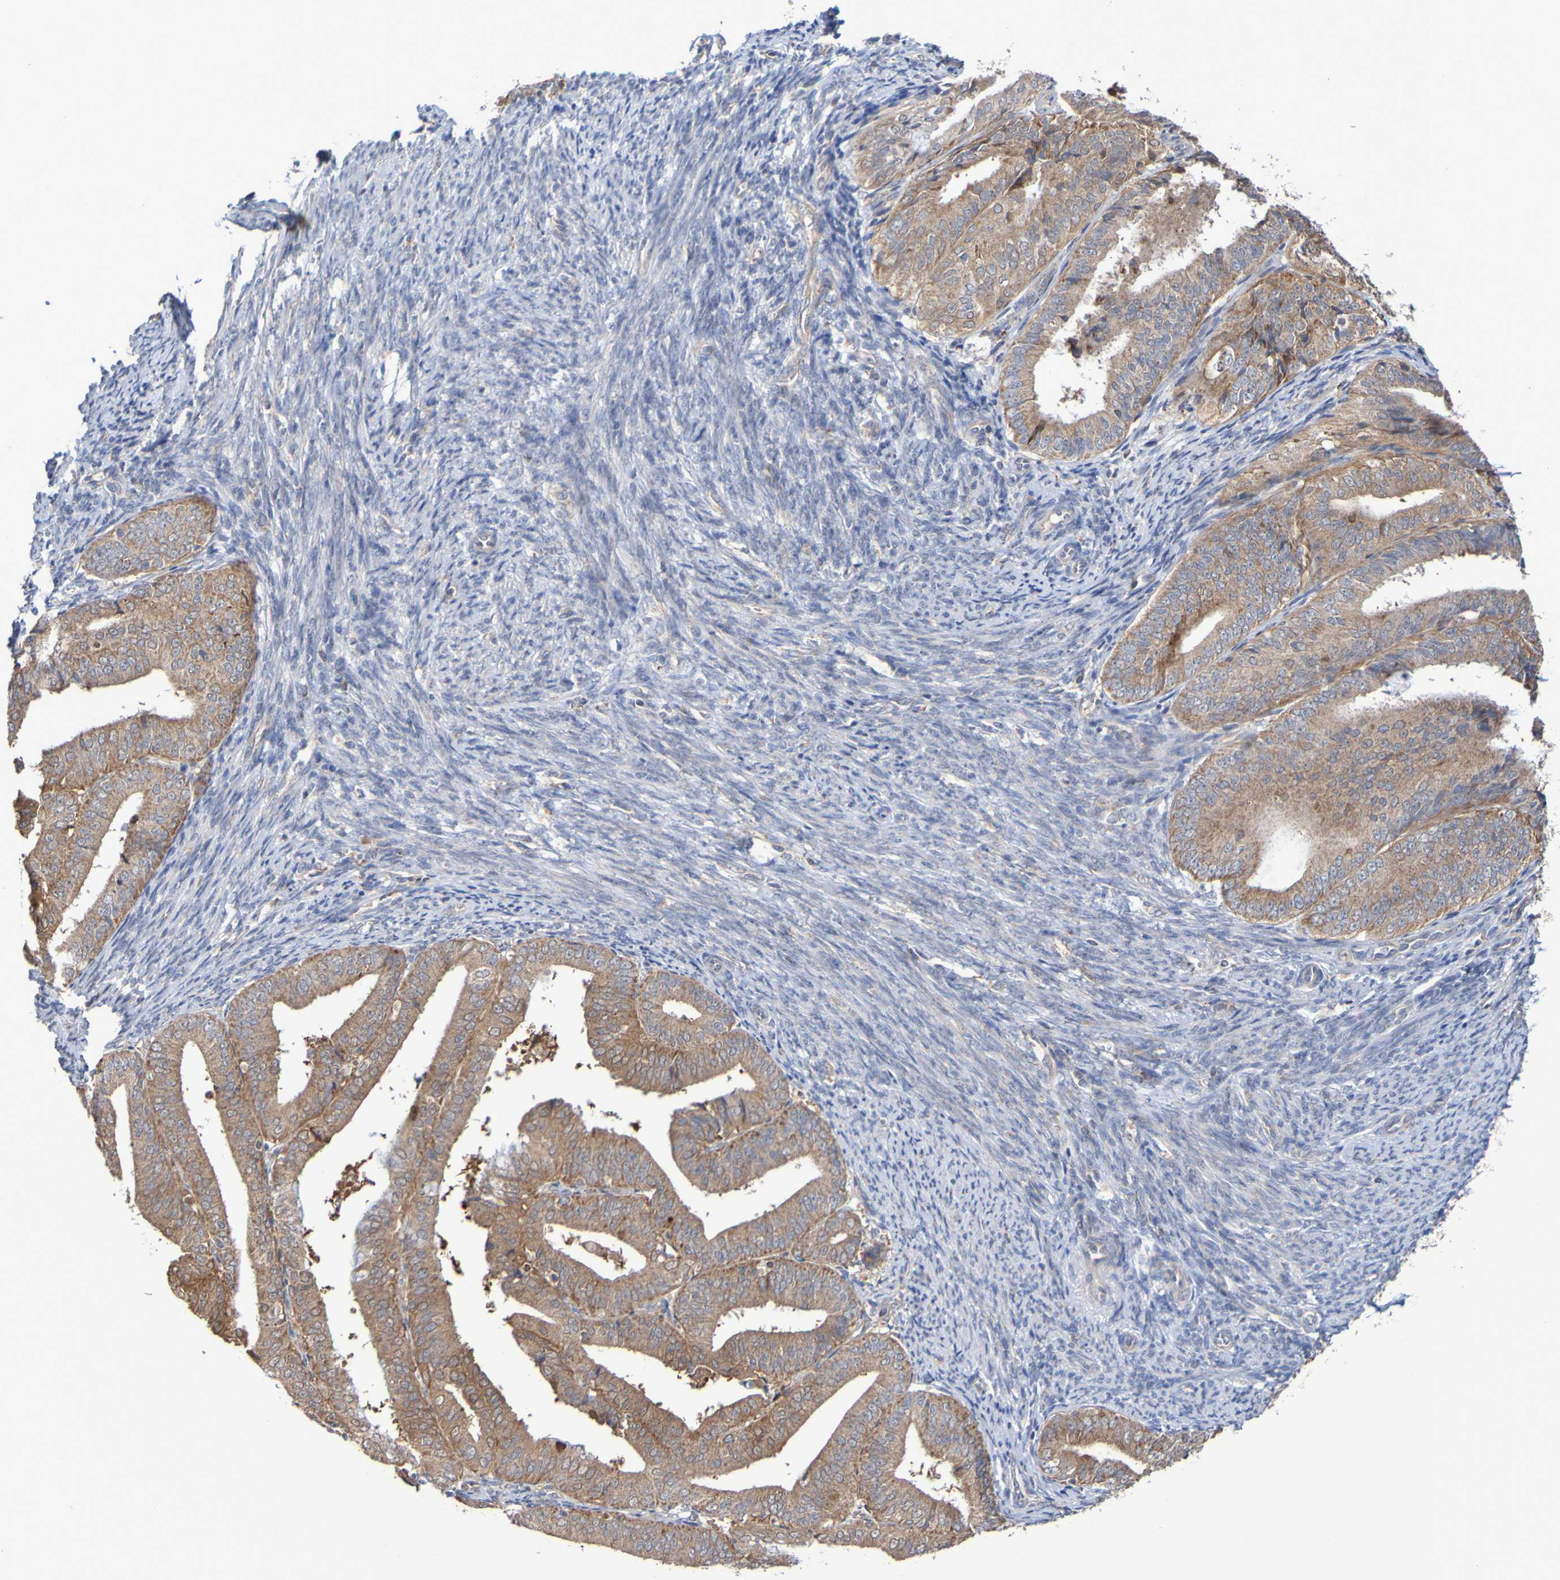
{"staining": {"intensity": "moderate", "quantity": ">75%", "location": "cytoplasmic/membranous"}, "tissue": "endometrial cancer", "cell_type": "Tumor cells", "image_type": "cancer", "snomed": [{"axis": "morphology", "description": "Adenocarcinoma, NOS"}, {"axis": "topography", "description": "Endometrium"}], "caption": "Moderate cytoplasmic/membranous positivity for a protein is identified in approximately >75% of tumor cells of endometrial cancer using immunohistochemistry.", "gene": "C3orf18", "patient": {"sex": "female", "age": 63}}